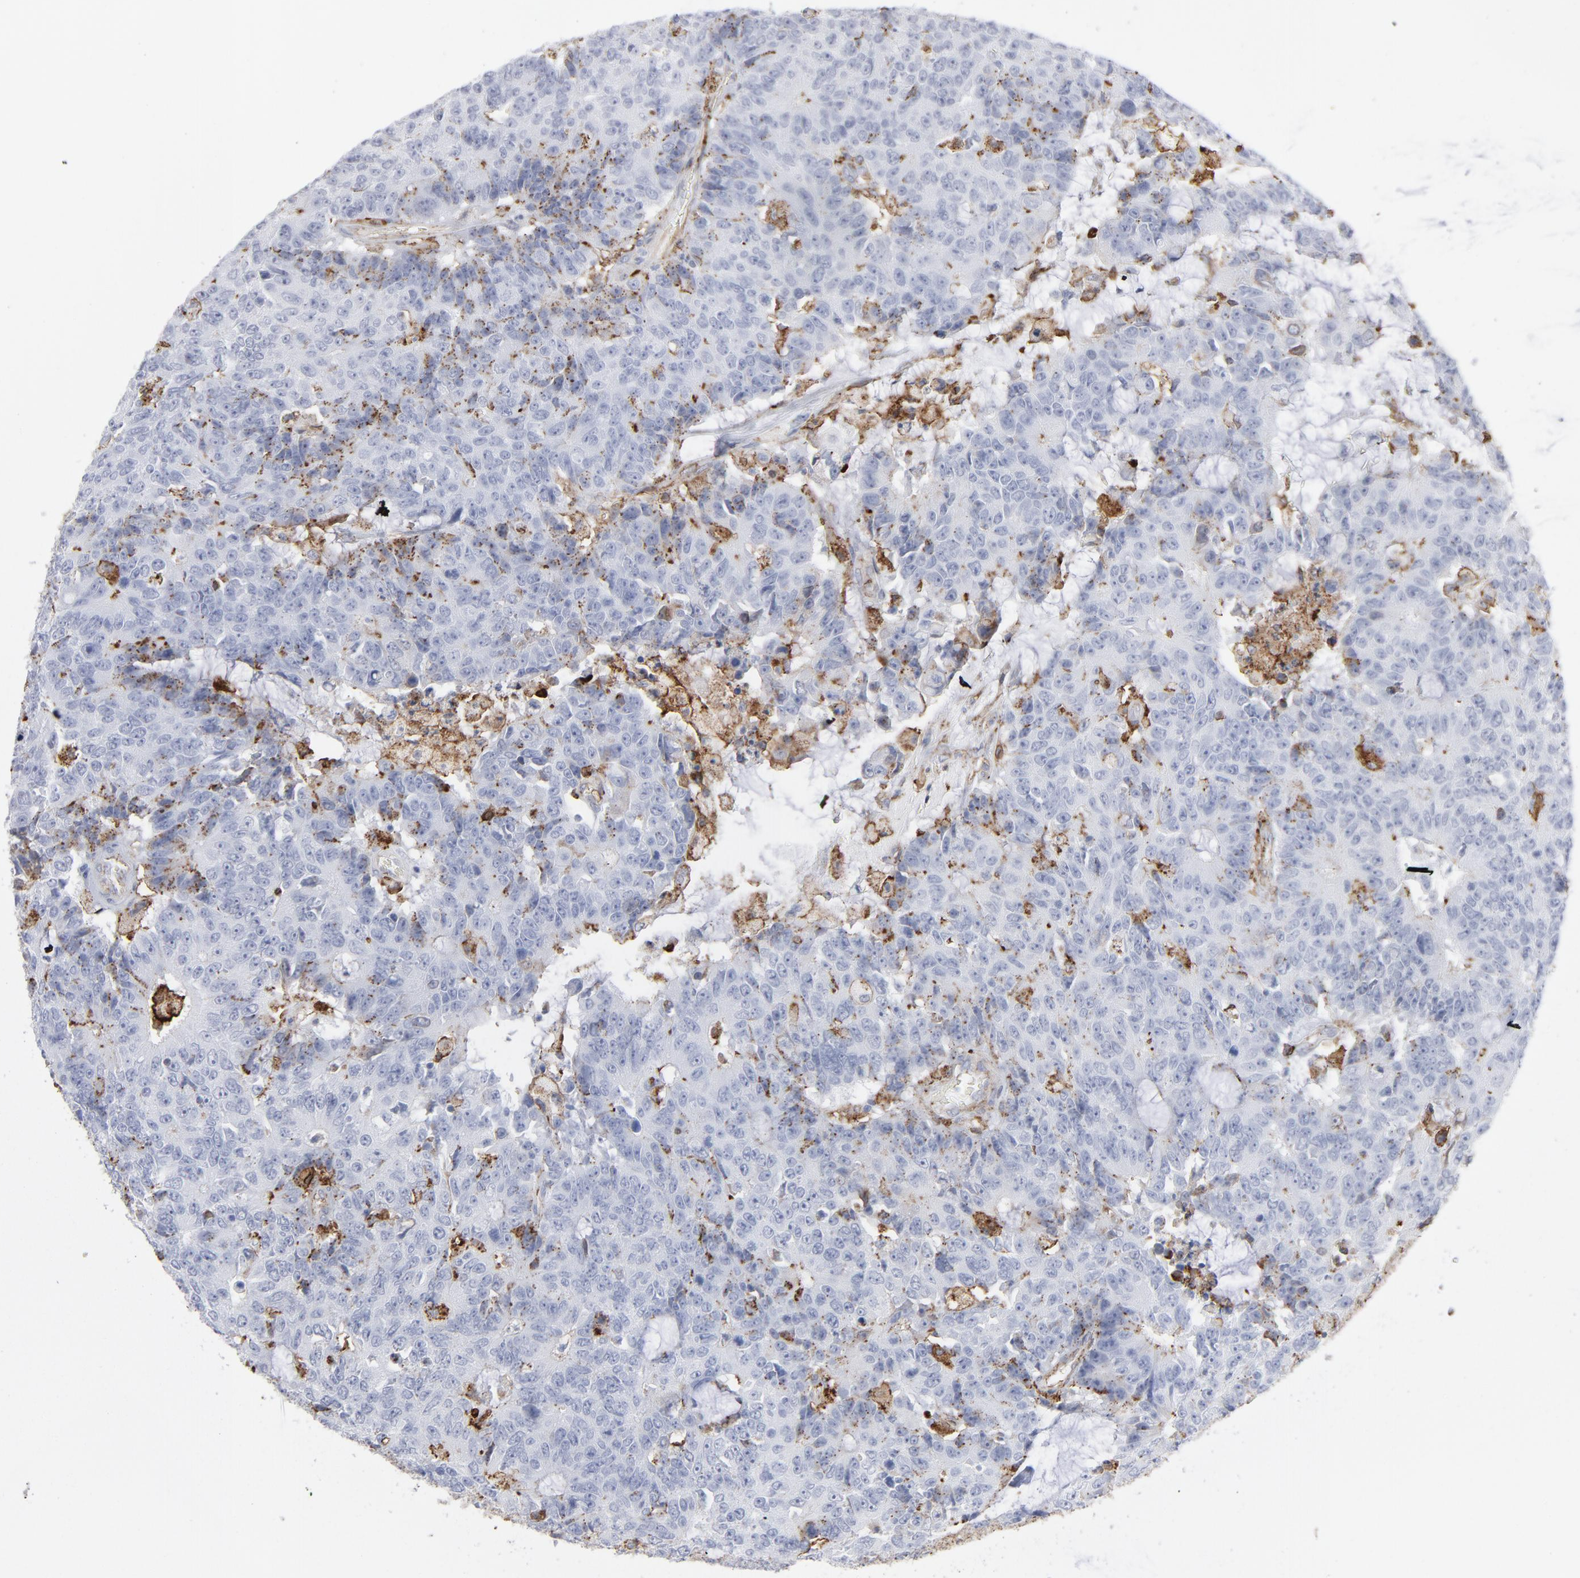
{"staining": {"intensity": "negative", "quantity": "none", "location": "none"}, "tissue": "colorectal cancer", "cell_type": "Tumor cells", "image_type": "cancer", "snomed": [{"axis": "morphology", "description": "Adenocarcinoma, NOS"}, {"axis": "topography", "description": "Colon"}], "caption": "Immunohistochemistry of colorectal adenocarcinoma exhibits no expression in tumor cells.", "gene": "ANXA5", "patient": {"sex": "female", "age": 86}}